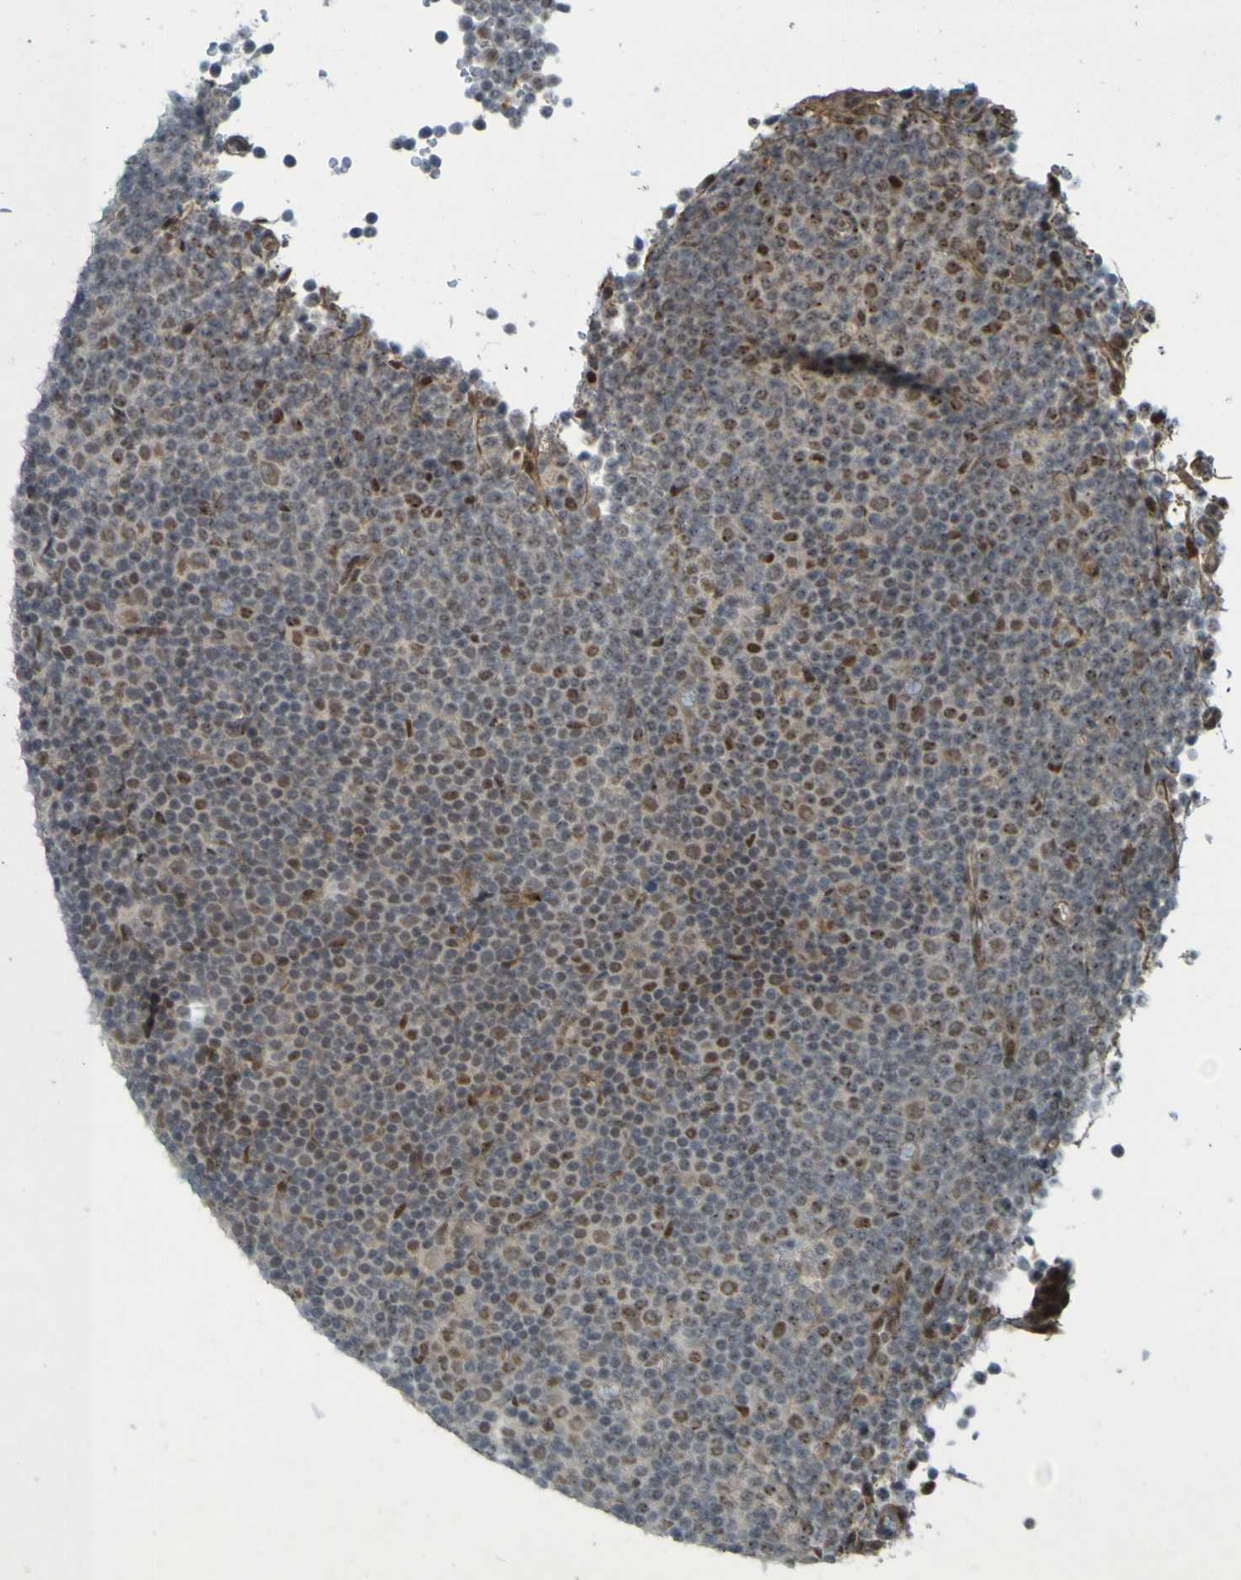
{"staining": {"intensity": "moderate", "quantity": "25%-75%", "location": "nuclear"}, "tissue": "lymphoma", "cell_type": "Tumor cells", "image_type": "cancer", "snomed": [{"axis": "morphology", "description": "Malignant lymphoma, non-Hodgkin's type, Low grade"}, {"axis": "topography", "description": "Lymph node"}], "caption": "Lymphoma tissue exhibits moderate nuclear positivity in about 25%-75% of tumor cells, visualized by immunohistochemistry.", "gene": "MCPH1", "patient": {"sex": "female", "age": 67}}